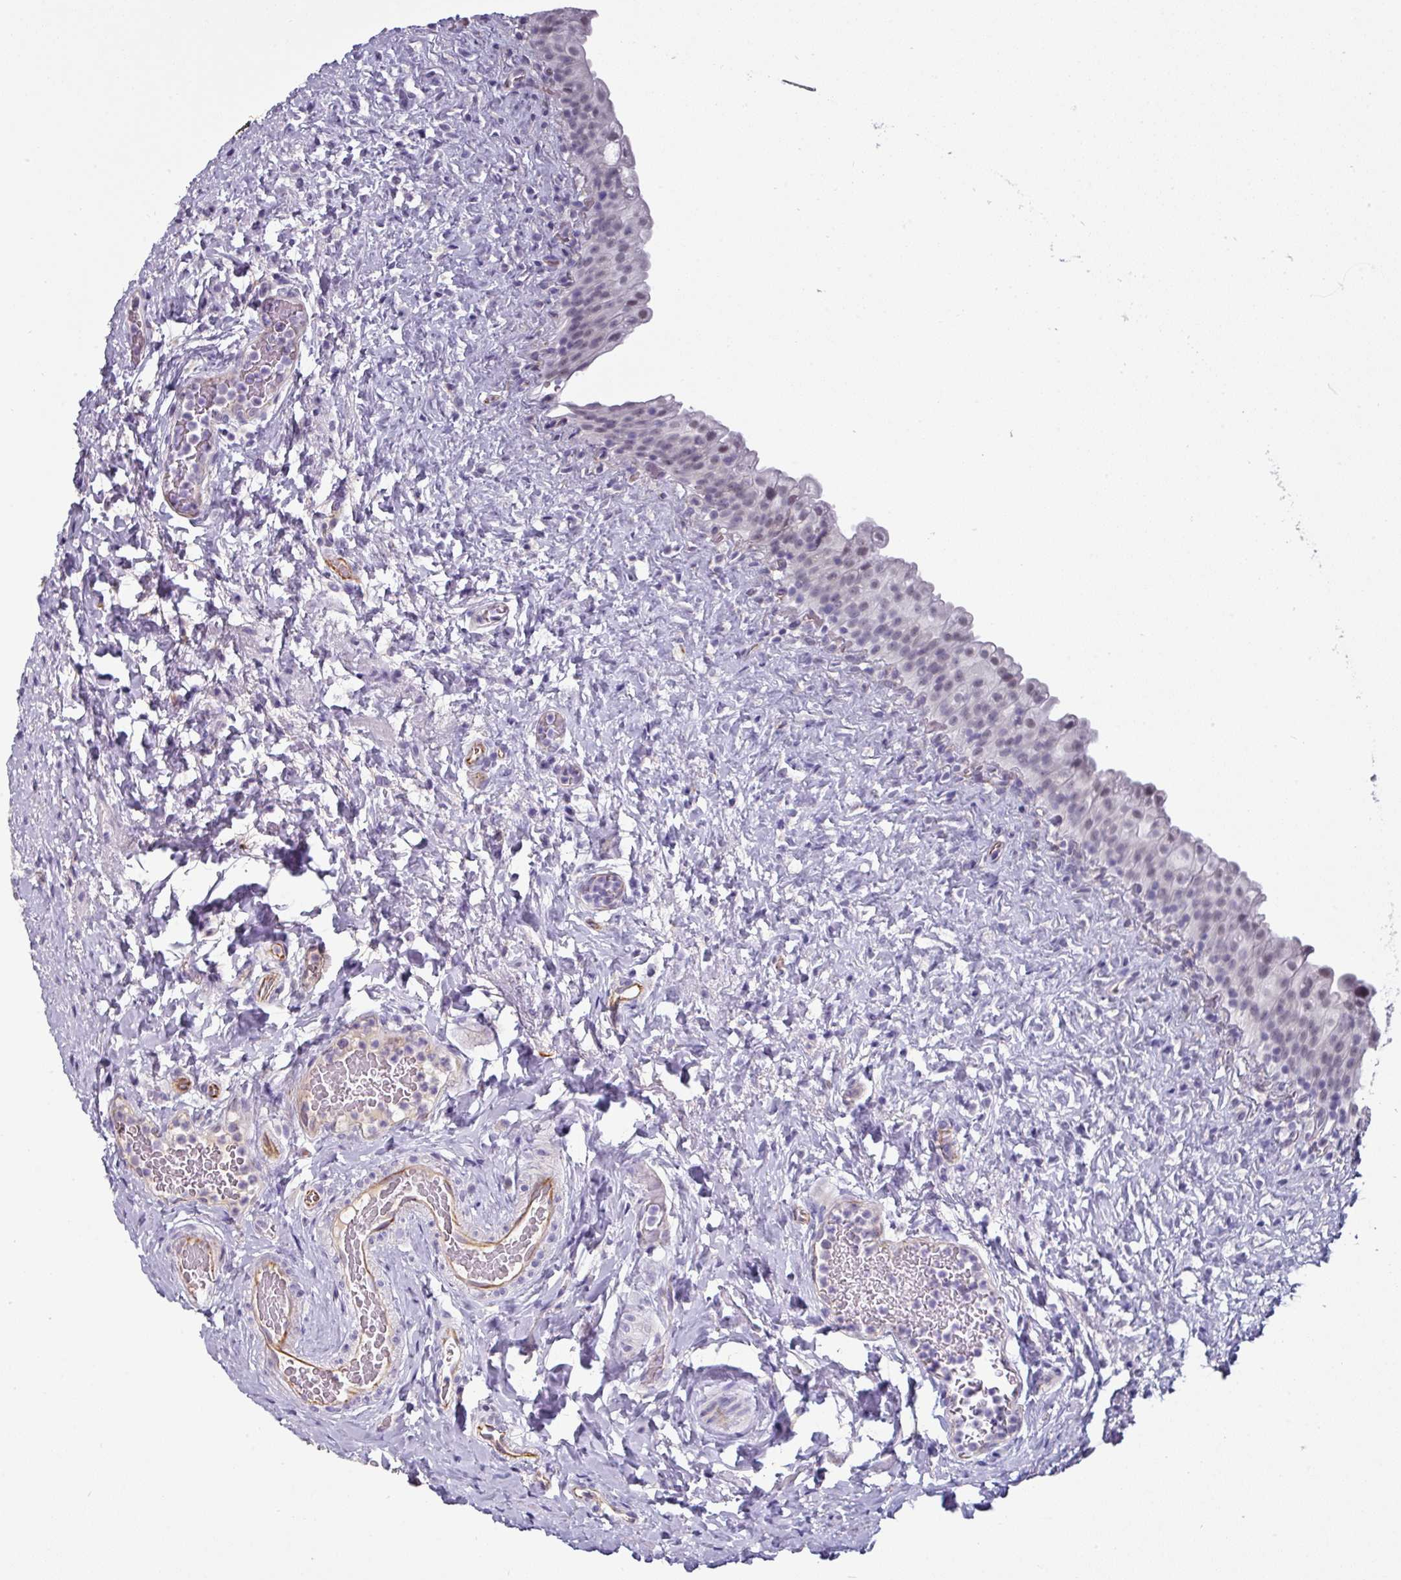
{"staining": {"intensity": "negative", "quantity": "none", "location": "none"}, "tissue": "urinary bladder", "cell_type": "Urothelial cells", "image_type": "normal", "snomed": [{"axis": "morphology", "description": "Normal tissue, NOS"}, {"axis": "topography", "description": "Urinary bladder"}], "caption": "Immunohistochemistry (IHC) micrograph of unremarkable urinary bladder: human urinary bladder stained with DAB displays no significant protein expression in urothelial cells. The staining was performed using DAB (3,3'-diaminobenzidine) to visualize the protein expression in brown, while the nuclei were stained in blue with hematoxylin (Magnification: 20x).", "gene": "EYA3", "patient": {"sex": "female", "age": 27}}